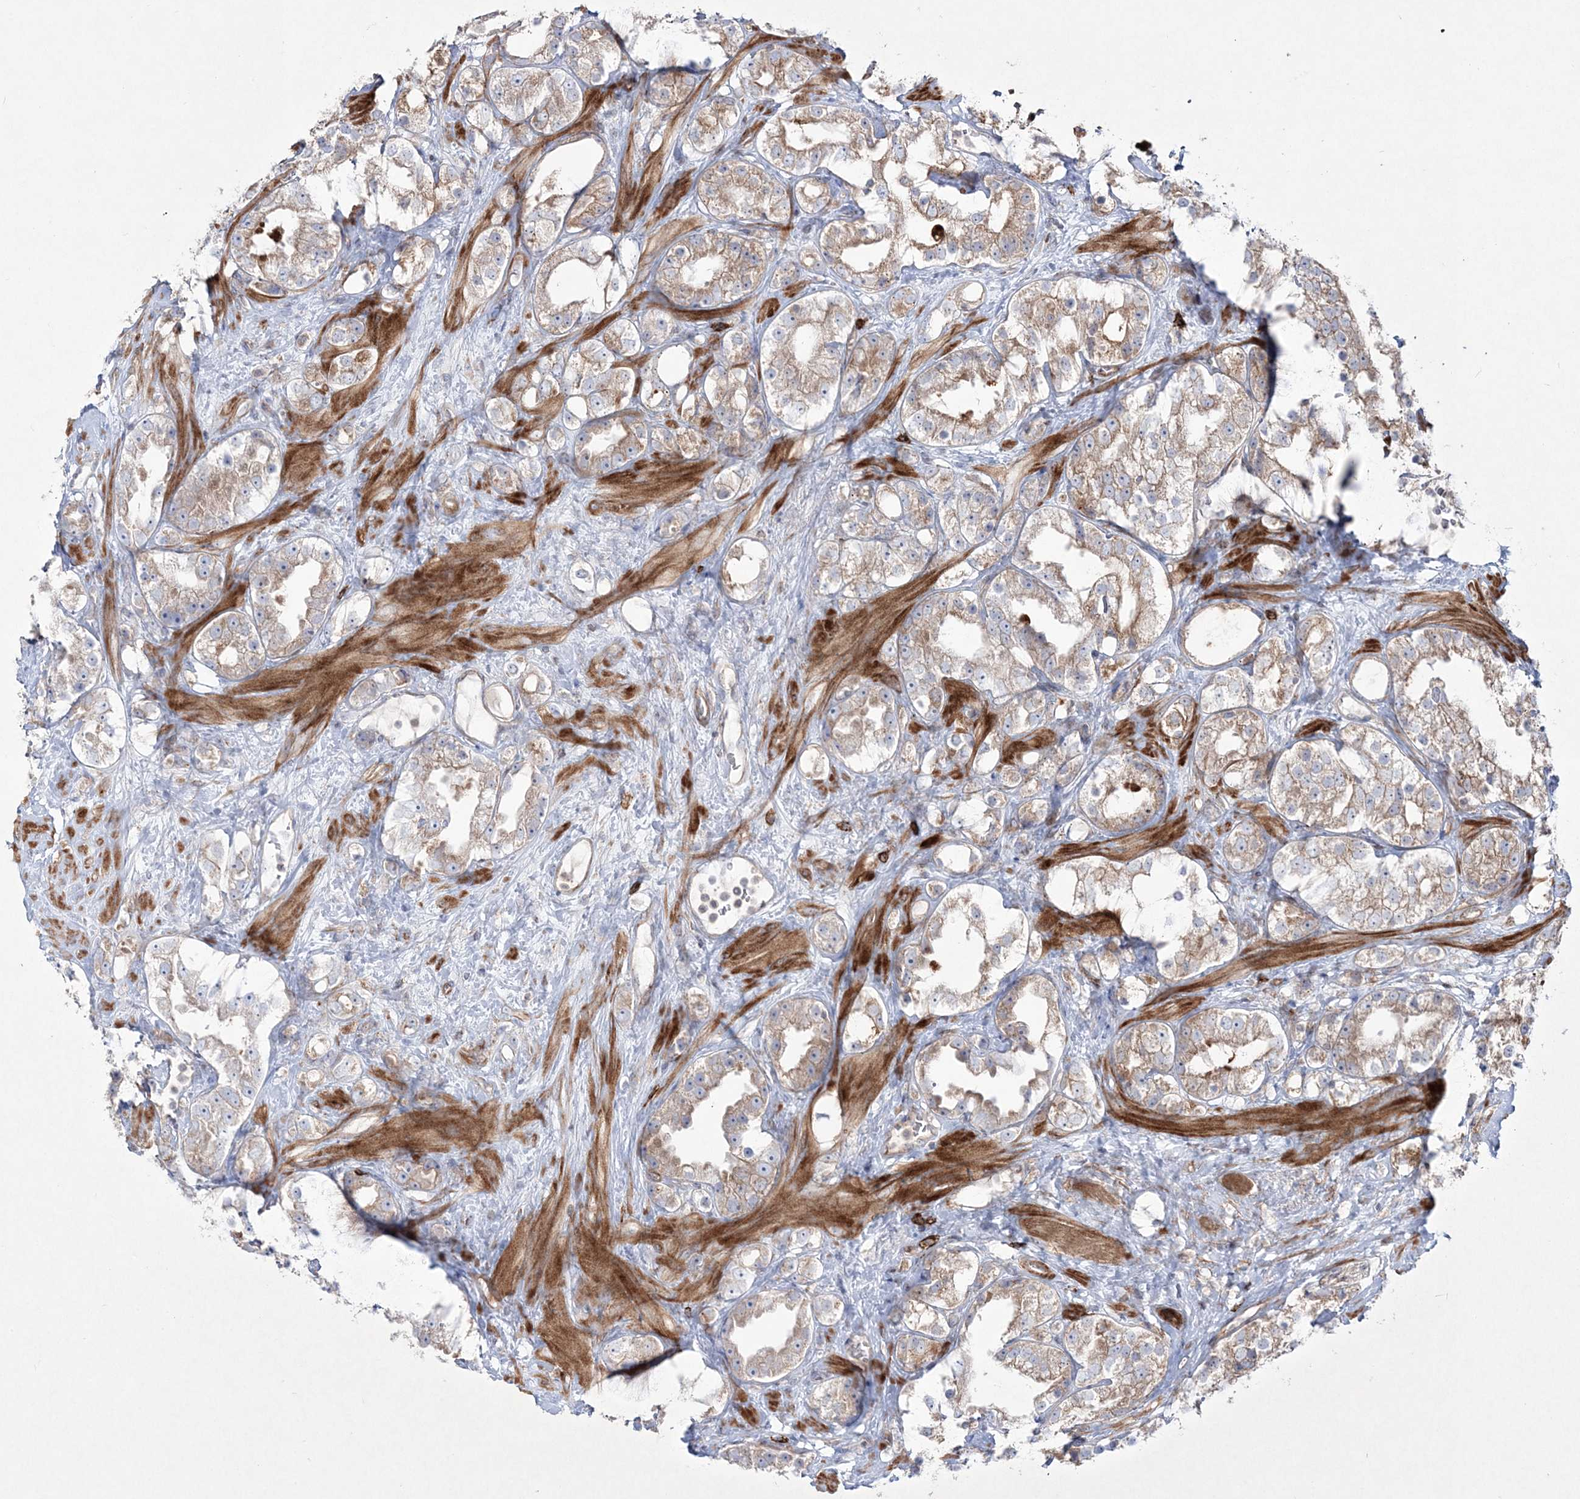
{"staining": {"intensity": "moderate", "quantity": ">75%", "location": "cytoplasmic/membranous"}, "tissue": "prostate cancer", "cell_type": "Tumor cells", "image_type": "cancer", "snomed": [{"axis": "morphology", "description": "Adenocarcinoma, NOS"}, {"axis": "topography", "description": "Prostate"}], "caption": "IHC (DAB (3,3'-diaminobenzidine)) staining of human prostate cancer exhibits moderate cytoplasmic/membranous protein expression in about >75% of tumor cells.", "gene": "RICTOR", "patient": {"sex": "male", "age": 79}}